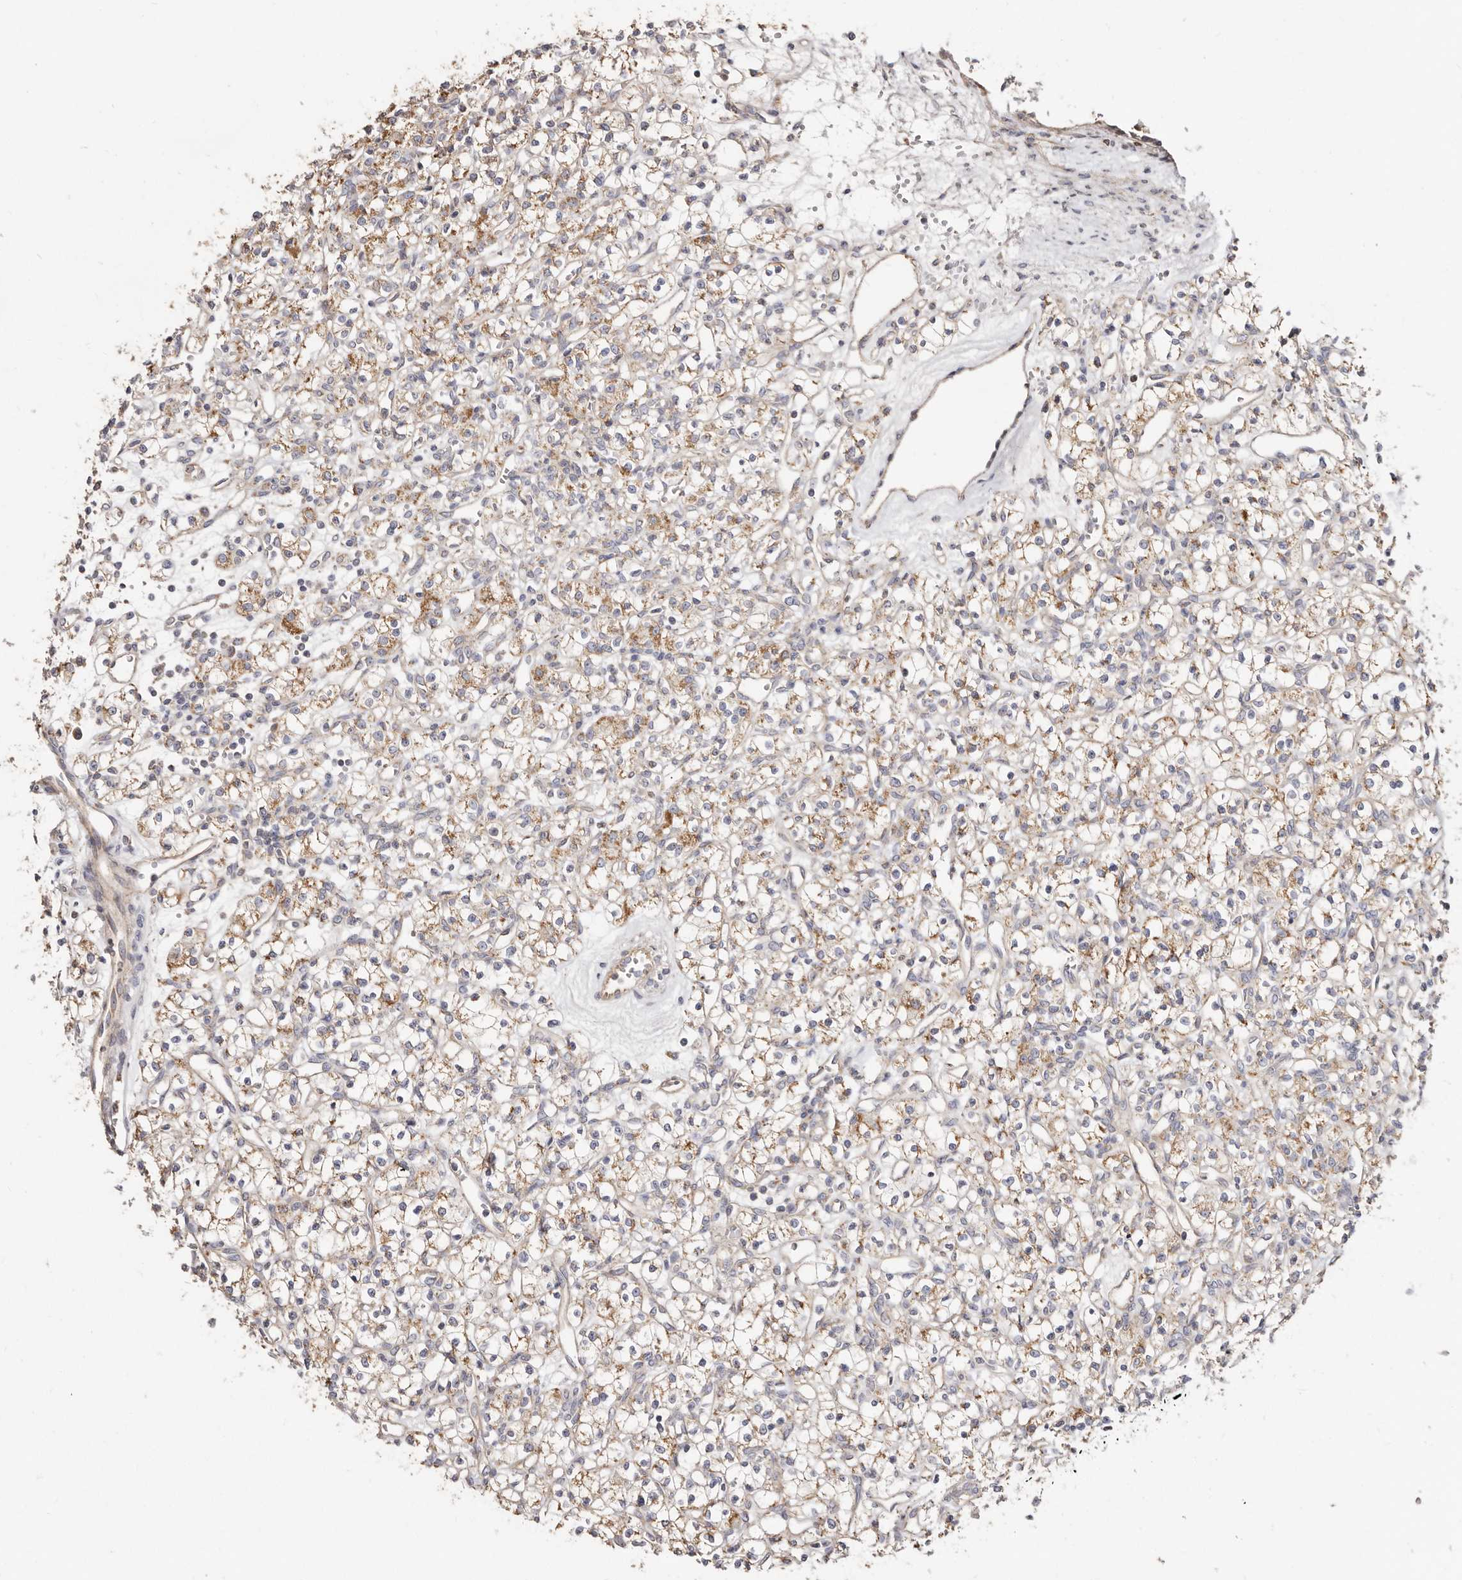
{"staining": {"intensity": "moderate", "quantity": ">75%", "location": "cytoplasmic/membranous"}, "tissue": "renal cancer", "cell_type": "Tumor cells", "image_type": "cancer", "snomed": [{"axis": "morphology", "description": "Adenocarcinoma, NOS"}, {"axis": "topography", "description": "Kidney"}], "caption": "Protein staining shows moderate cytoplasmic/membranous staining in about >75% of tumor cells in adenocarcinoma (renal).", "gene": "BAIAP2L1", "patient": {"sex": "female", "age": 59}}